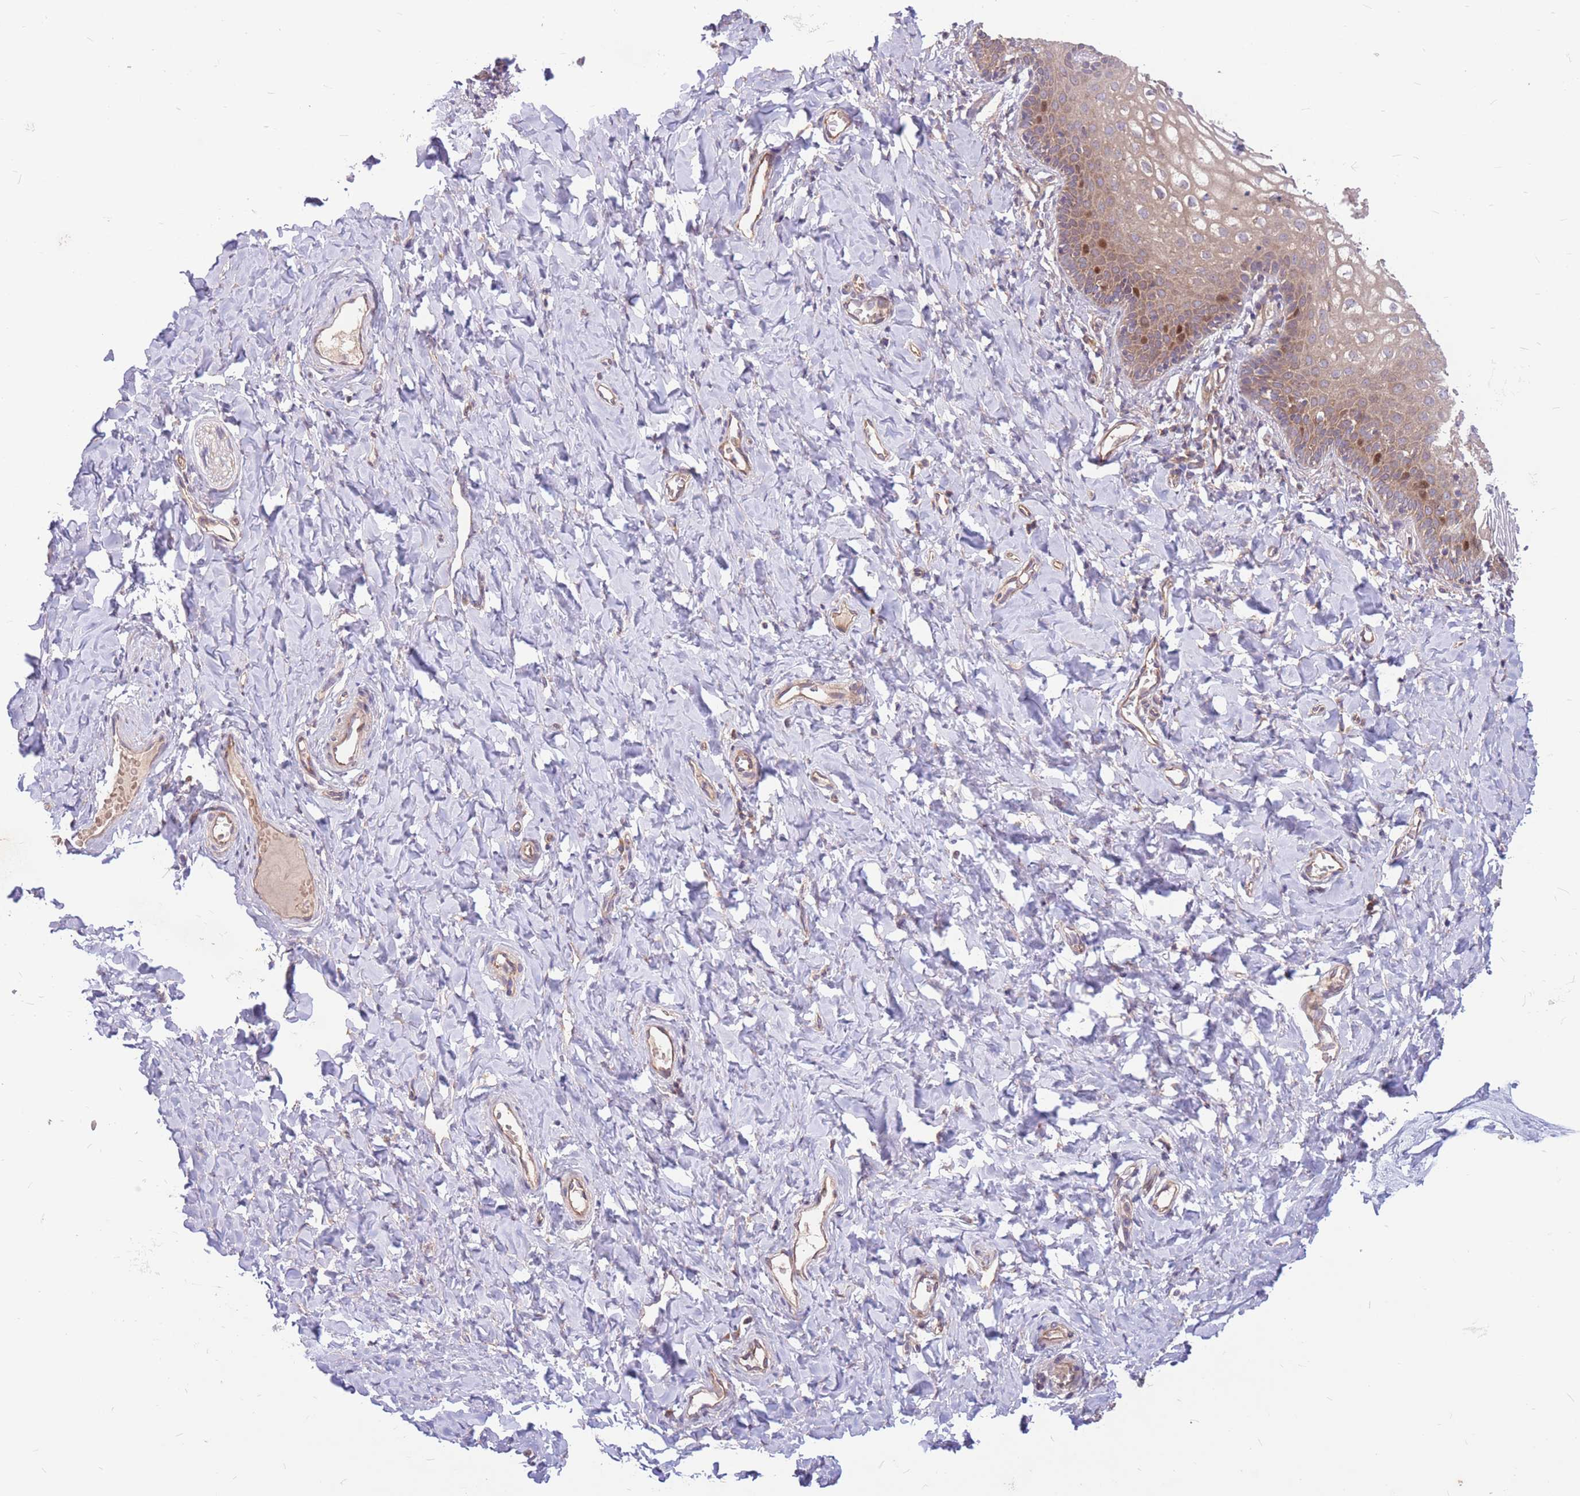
{"staining": {"intensity": "strong", "quantity": "<25%", "location": "nuclear"}, "tissue": "vagina", "cell_type": "Squamous epithelial cells", "image_type": "normal", "snomed": [{"axis": "morphology", "description": "Normal tissue, NOS"}, {"axis": "topography", "description": "Vagina"}], "caption": "A medium amount of strong nuclear expression is seen in about <25% of squamous epithelial cells in normal vagina.", "gene": "GMNN", "patient": {"sex": "female", "age": 60}}